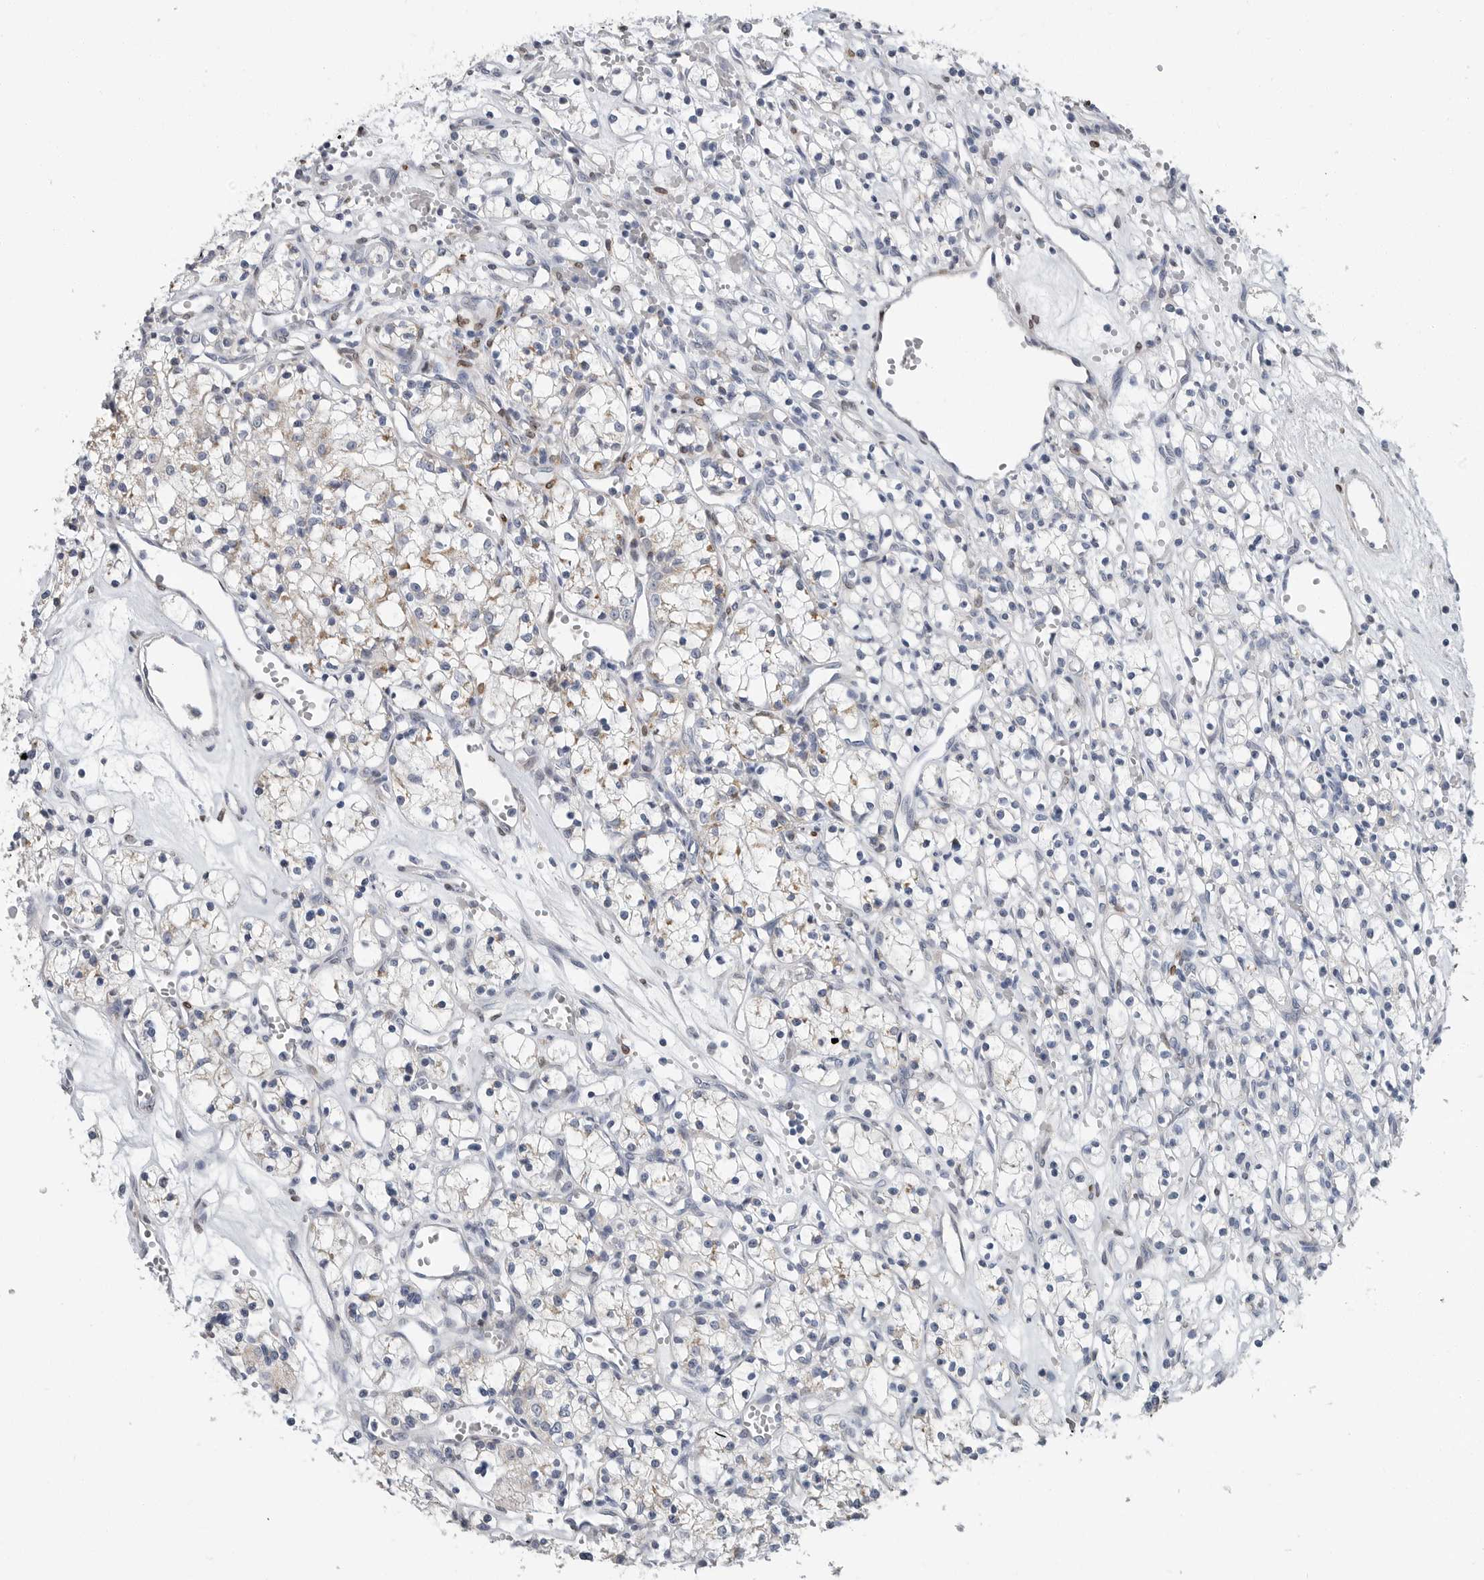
{"staining": {"intensity": "weak", "quantity": "<25%", "location": "cytoplasmic/membranous"}, "tissue": "renal cancer", "cell_type": "Tumor cells", "image_type": "cancer", "snomed": [{"axis": "morphology", "description": "Adenocarcinoma, NOS"}, {"axis": "topography", "description": "Kidney"}], "caption": "High magnification brightfield microscopy of renal adenocarcinoma stained with DAB (brown) and counterstained with hematoxylin (blue): tumor cells show no significant expression.", "gene": "PLN", "patient": {"sex": "female", "age": 59}}